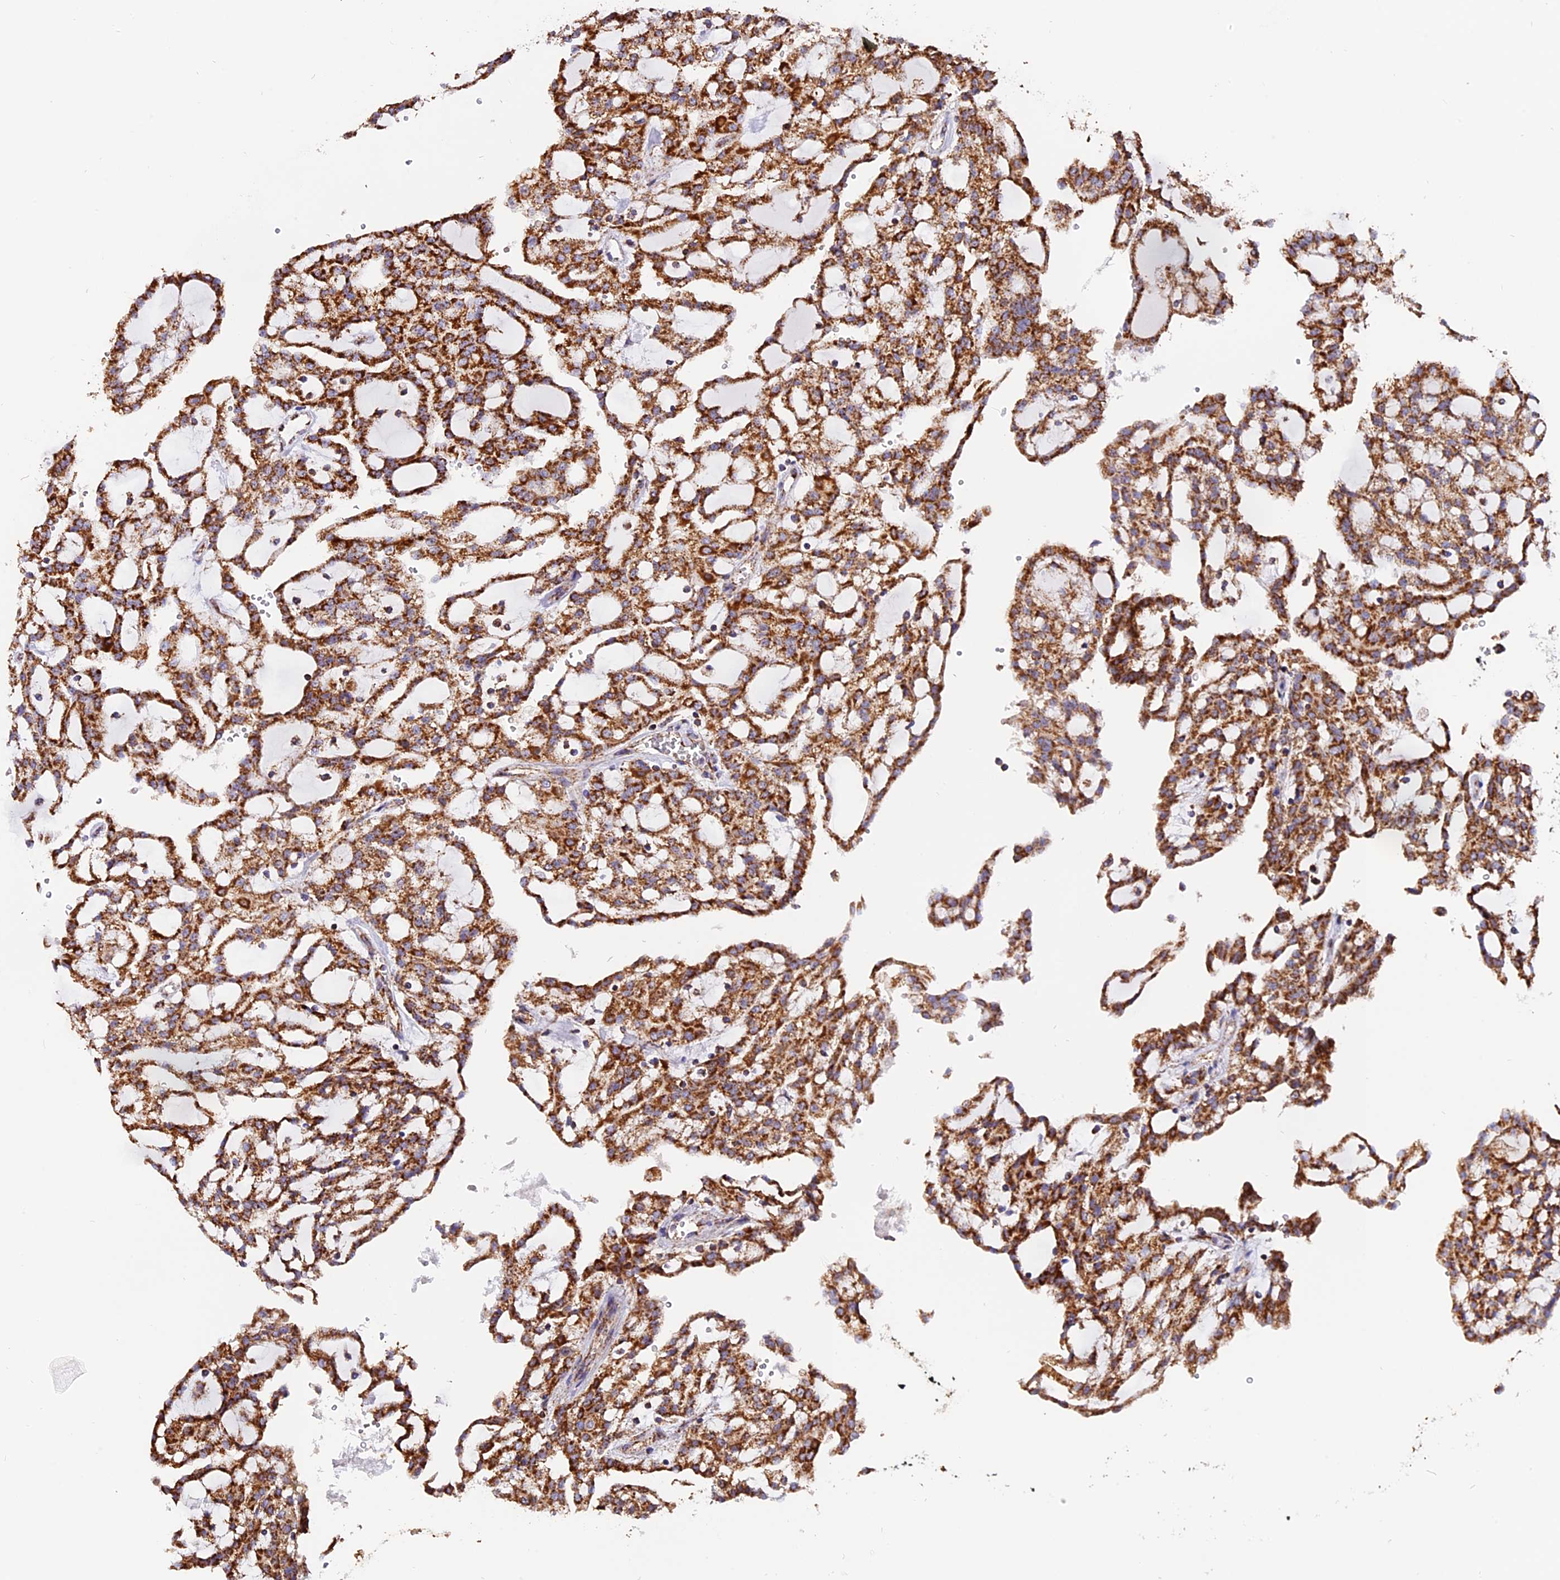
{"staining": {"intensity": "strong", "quantity": ">75%", "location": "cytoplasmic/membranous"}, "tissue": "renal cancer", "cell_type": "Tumor cells", "image_type": "cancer", "snomed": [{"axis": "morphology", "description": "Adenocarcinoma, NOS"}, {"axis": "topography", "description": "Kidney"}], "caption": "Human renal adenocarcinoma stained with a protein marker demonstrates strong staining in tumor cells.", "gene": "NDUFA8", "patient": {"sex": "male", "age": 63}}